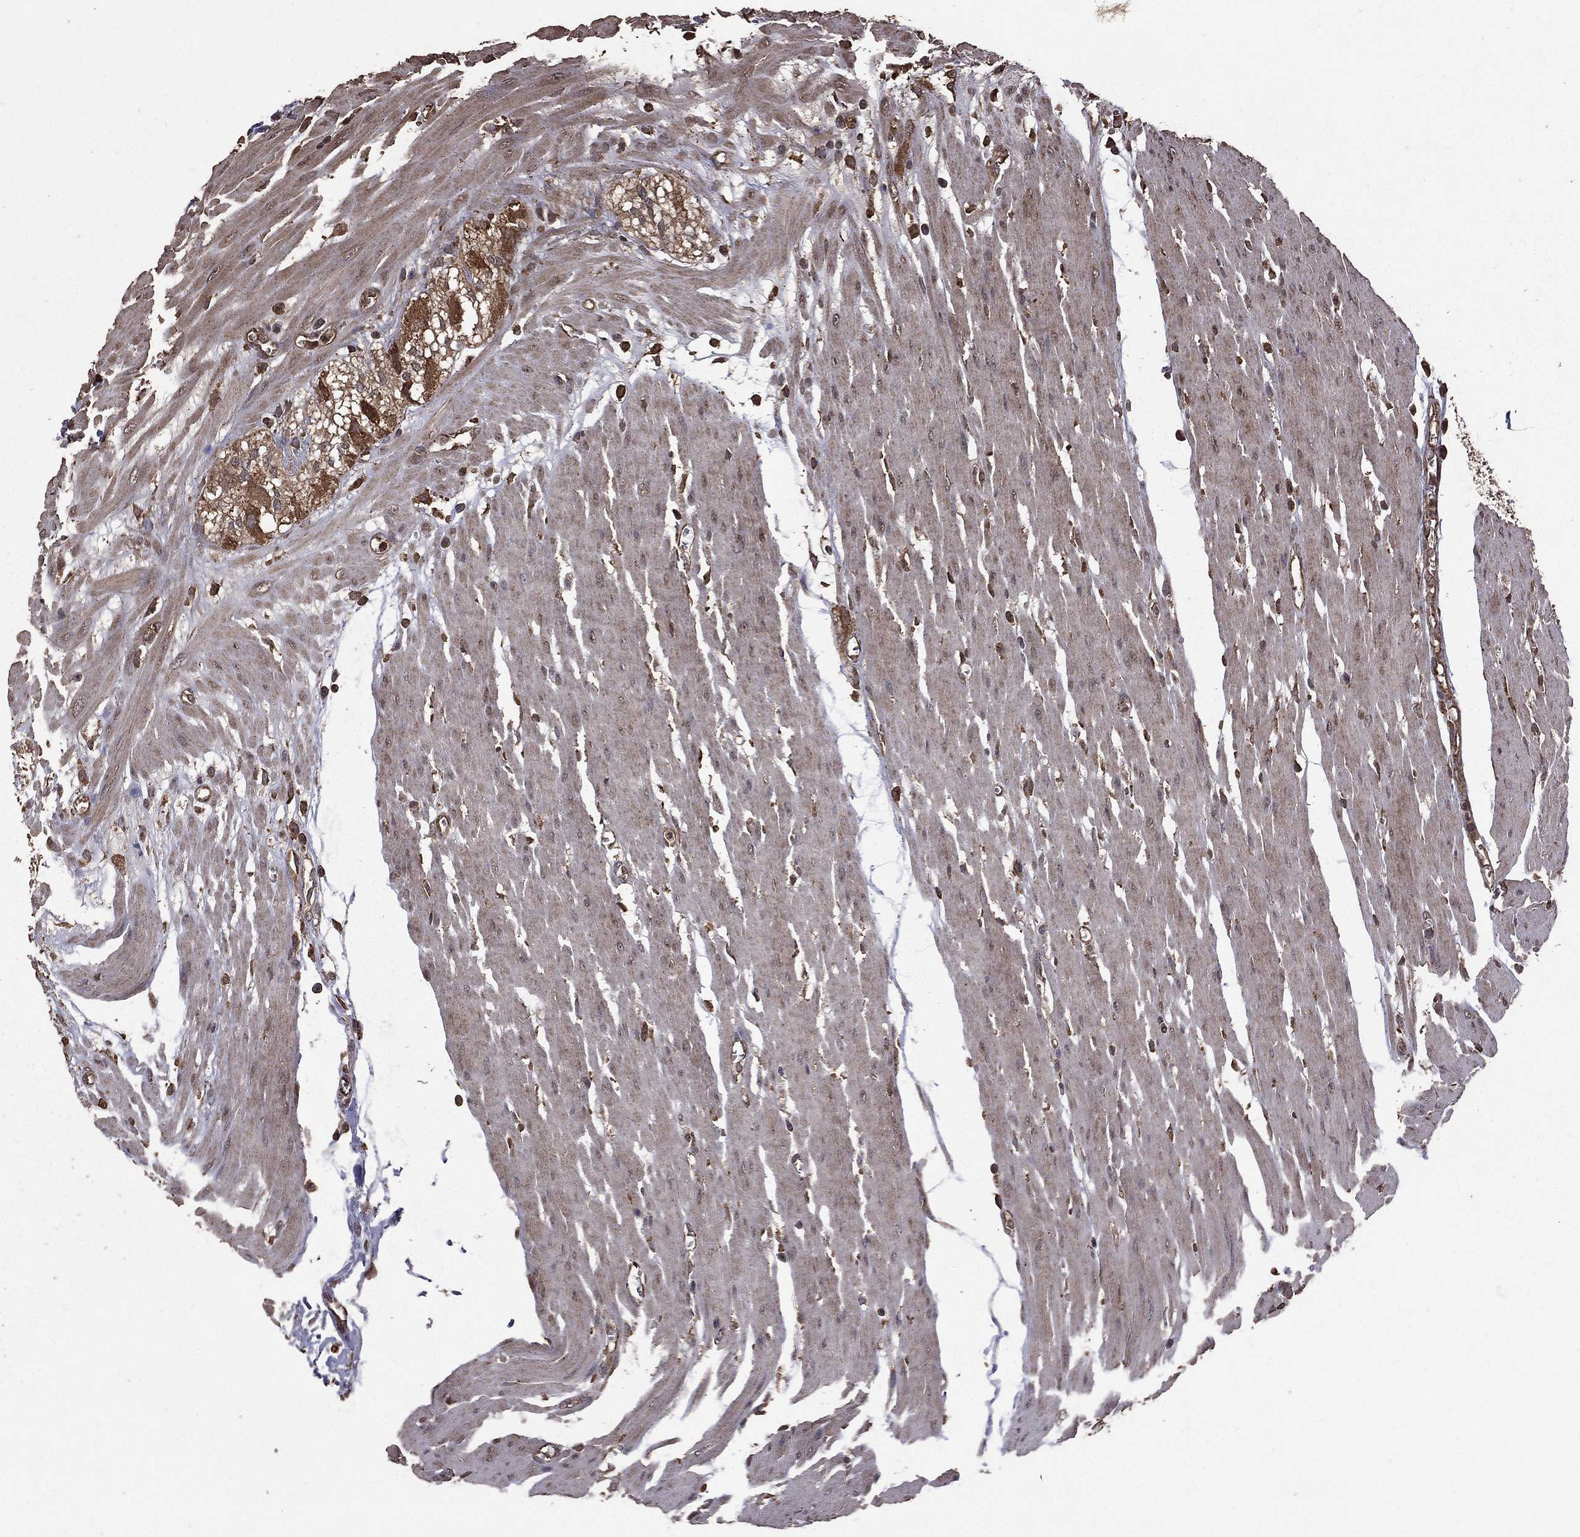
{"staining": {"intensity": "weak", "quantity": "25%-75%", "location": "cytoplasmic/membranous"}, "tissue": "colon", "cell_type": "Endothelial cells", "image_type": "normal", "snomed": [{"axis": "morphology", "description": "Normal tissue, NOS"}, {"axis": "morphology", "description": "Adenocarcinoma, NOS"}, {"axis": "topography", "description": "Colon"}], "caption": "Immunohistochemistry staining of unremarkable colon, which reveals low levels of weak cytoplasmic/membranous expression in about 25%-75% of endothelial cells indicating weak cytoplasmic/membranous protein positivity. The staining was performed using DAB (3,3'-diaminobenzidine) (brown) for protein detection and nuclei were counterstained in hematoxylin (blue).", "gene": "BIRC6", "patient": {"sex": "male", "age": 65}}